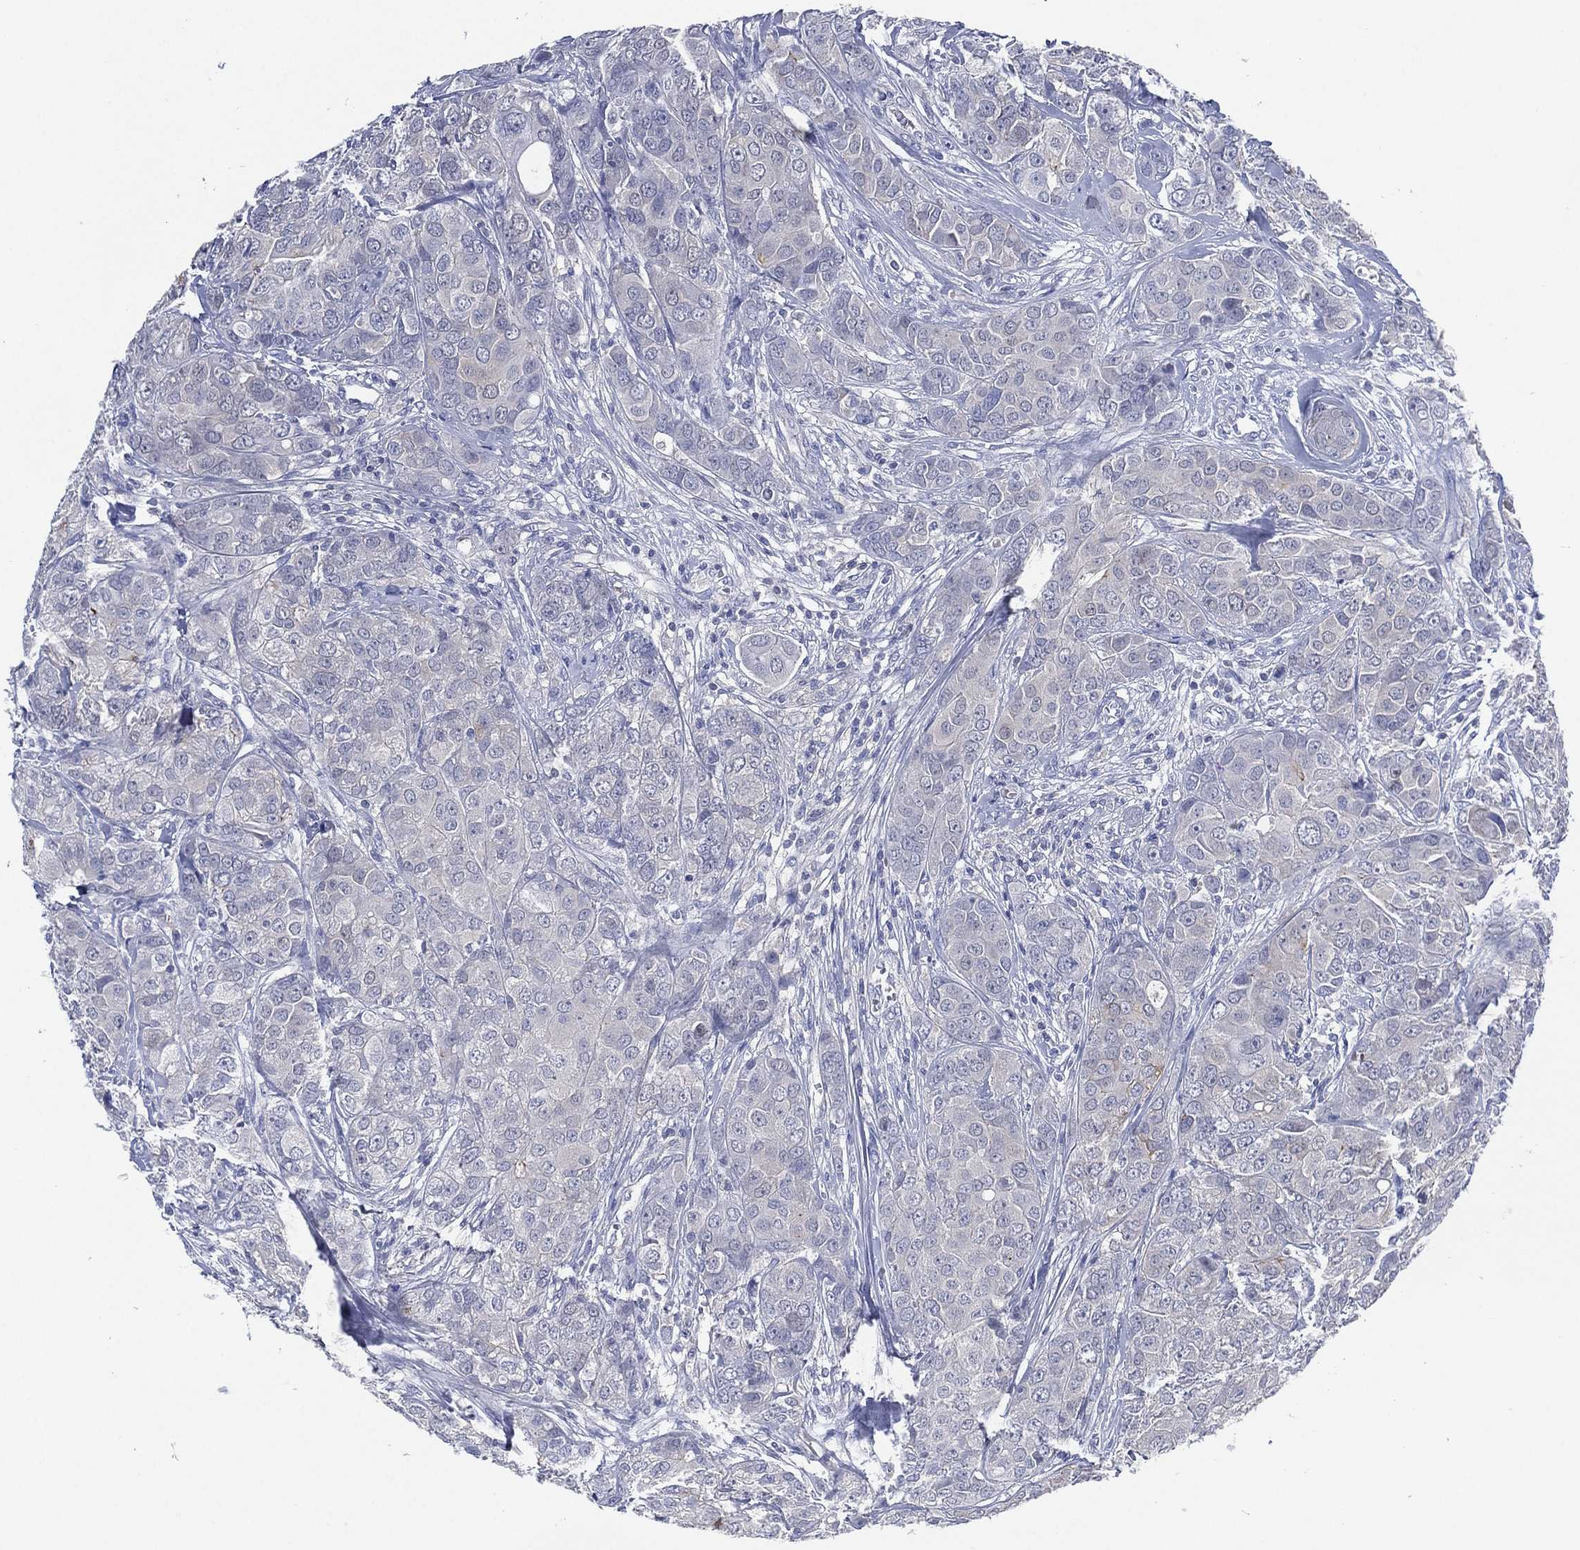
{"staining": {"intensity": "negative", "quantity": "none", "location": "none"}, "tissue": "breast cancer", "cell_type": "Tumor cells", "image_type": "cancer", "snomed": [{"axis": "morphology", "description": "Duct carcinoma"}, {"axis": "topography", "description": "Breast"}], "caption": "Image shows no significant protein positivity in tumor cells of breast intraductal carcinoma.", "gene": "C5orf46", "patient": {"sex": "female", "age": 43}}